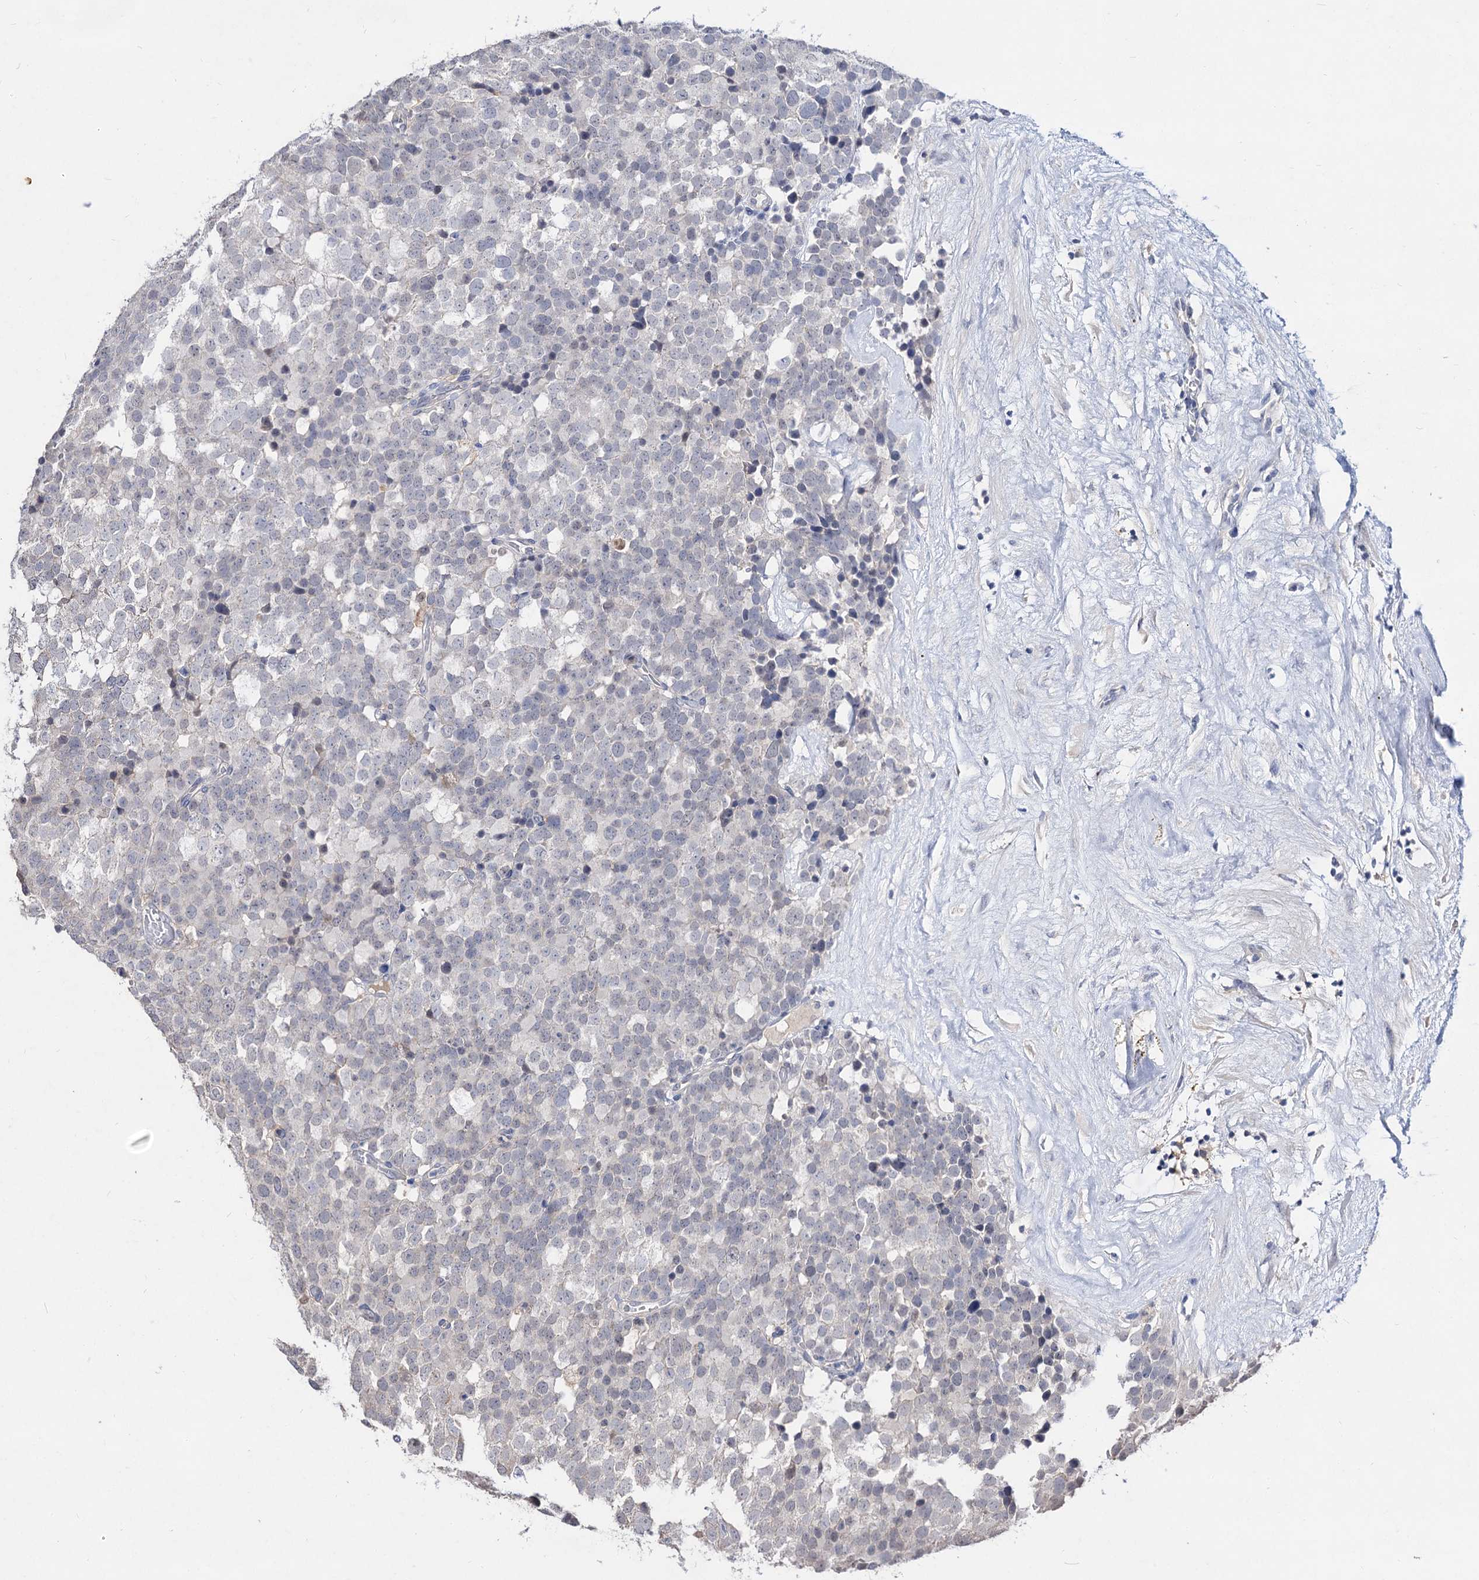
{"staining": {"intensity": "negative", "quantity": "none", "location": "none"}, "tissue": "testis cancer", "cell_type": "Tumor cells", "image_type": "cancer", "snomed": [{"axis": "morphology", "description": "Seminoma, NOS"}, {"axis": "topography", "description": "Testis"}], "caption": "This is an immunohistochemistry photomicrograph of testis cancer. There is no staining in tumor cells.", "gene": "ACTR6", "patient": {"sex": "male", "age": 71}}